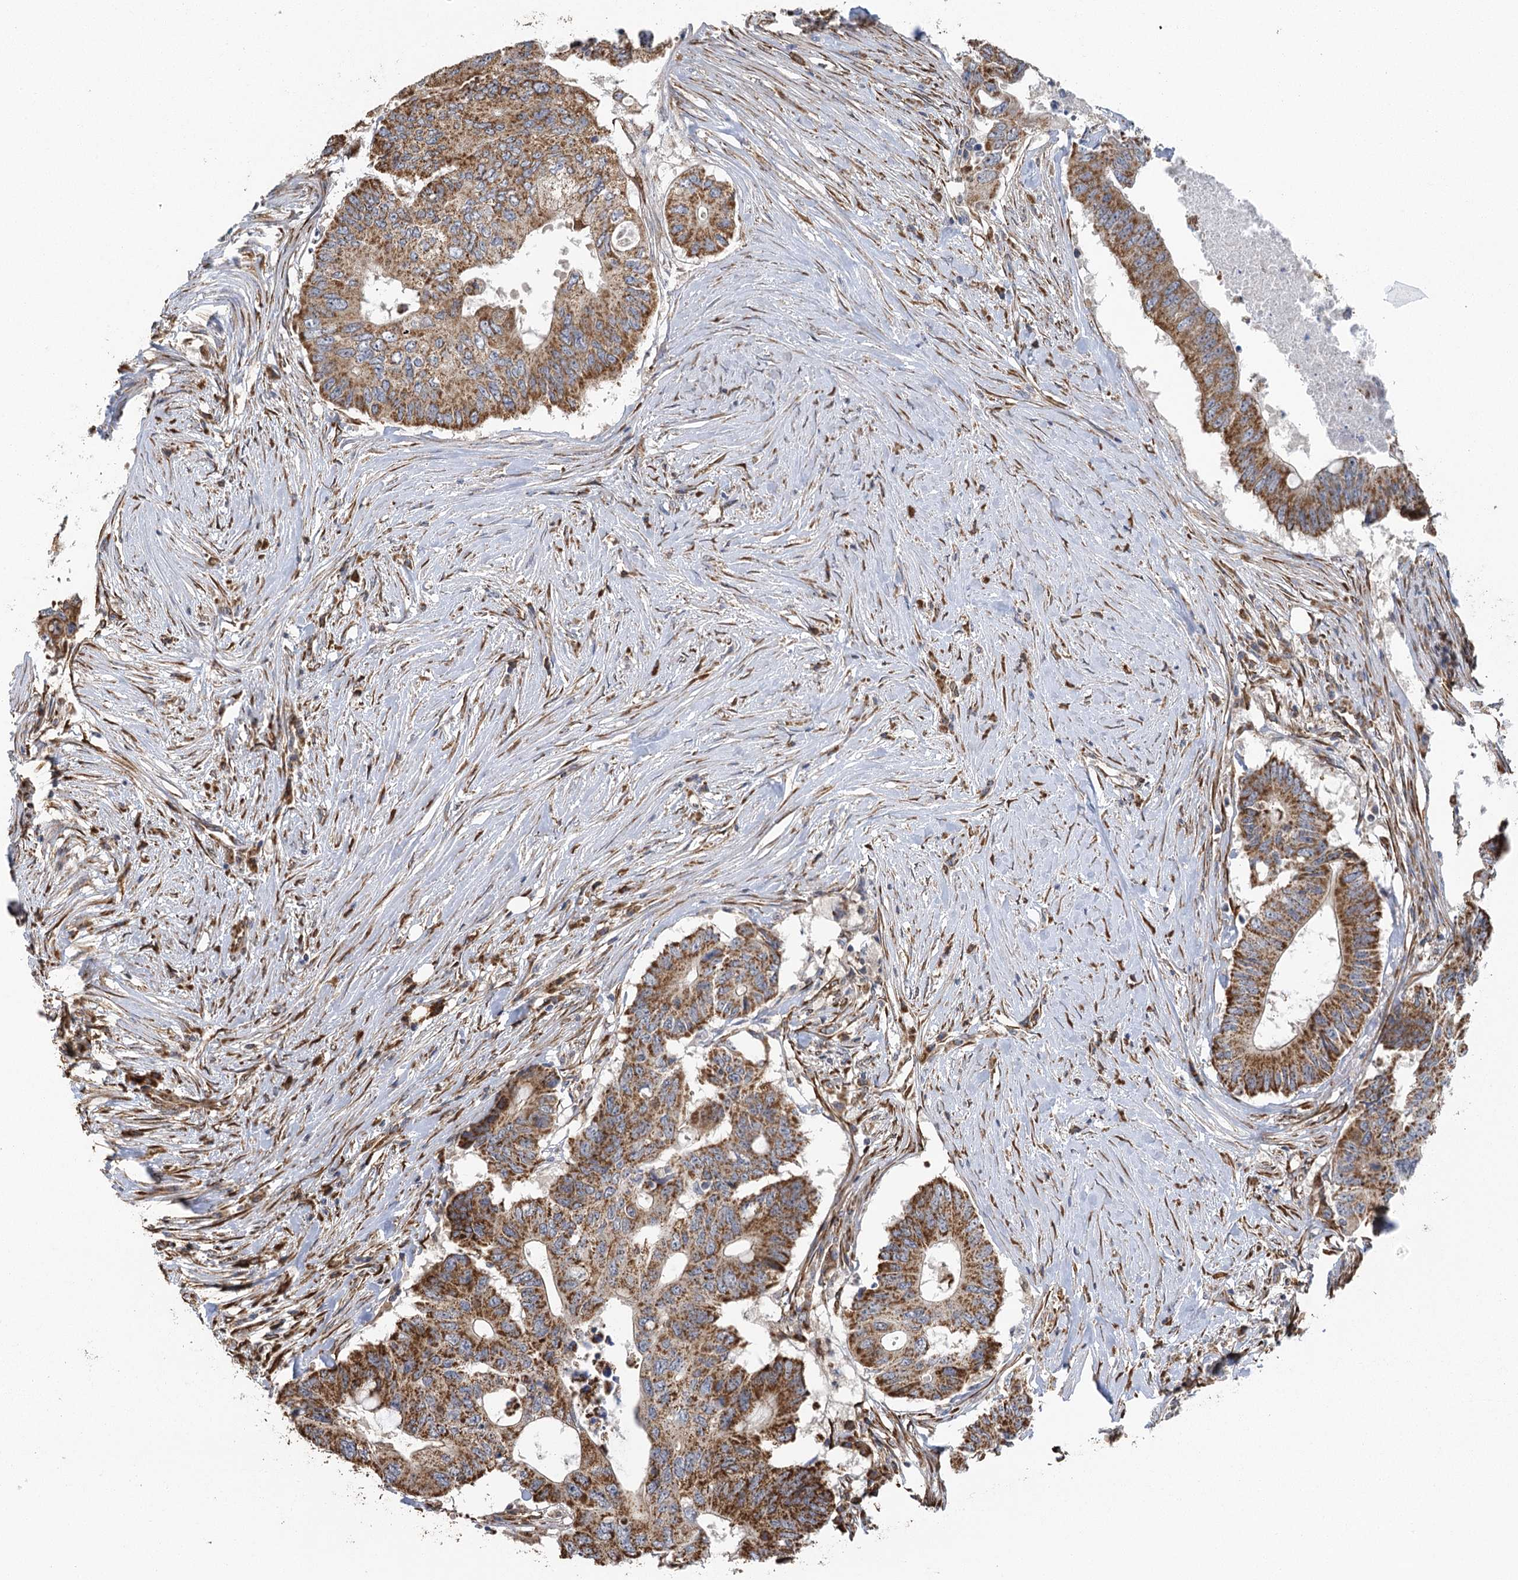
{"staining": {"intensity": "moderate", "quantity": ">75%", "location": "cytoplasmic/membranous"}, "tissue": "colorectal cancer", "cell_type": "Tumor cells", "image_type": "cancer", "snomed": [{"axis": "morphology", "description": "Adenocarcinoma, NOS"}, {"axis": "topography", "description": "Colon"}], "caption": "Brown immunohistochemical staining in human colorectal cancer shows moderate cytoplasmic/membranous expression in approximately >75% of tumor cells. (DAB IHC, brown staining for protein, blue staining for nuclei).", "gene": "IL11RA", "patient": {"sex": "male", "age": 71}}